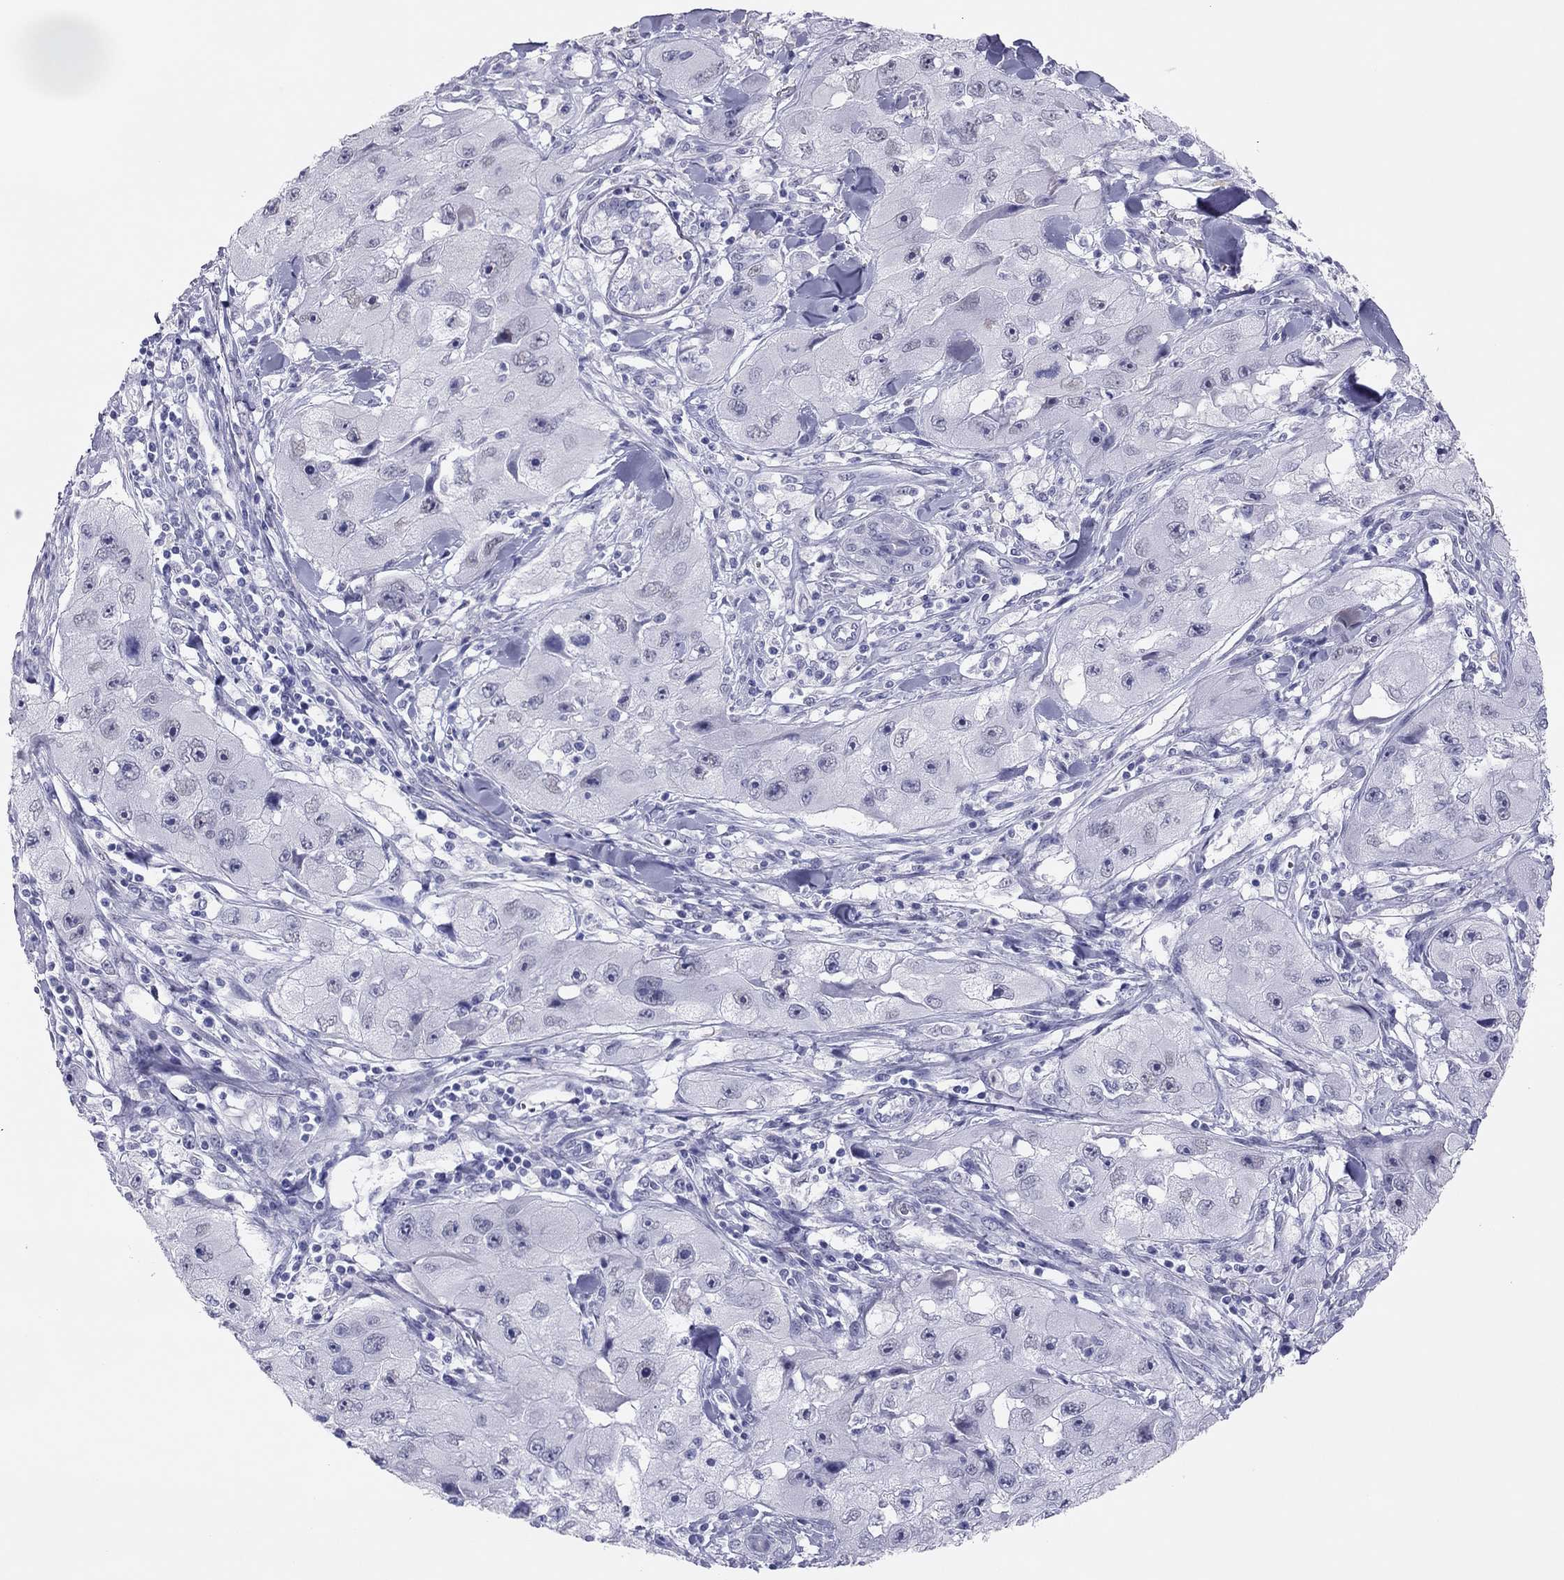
{"staining": {"intensity": "negative", "quantity": "none", "location": "none"}, "tissue": "skin cancer", "cell_type": "Tumor cells", "image_type": "cancer", "snomed": [{"axis": "morphology", "description": "Squamous cell carcinoma, NOS"}, {"axis": "topography", "description": "Skin"}, {"axis": "topography", "description": "Subcutis"}], "caption": "IHC of skin cancer (squamous cell carcinoma) reveals no positivity in tumor cells.", "gene": "PHOX2A", "patient": {"sex": "male", "age": 73}}